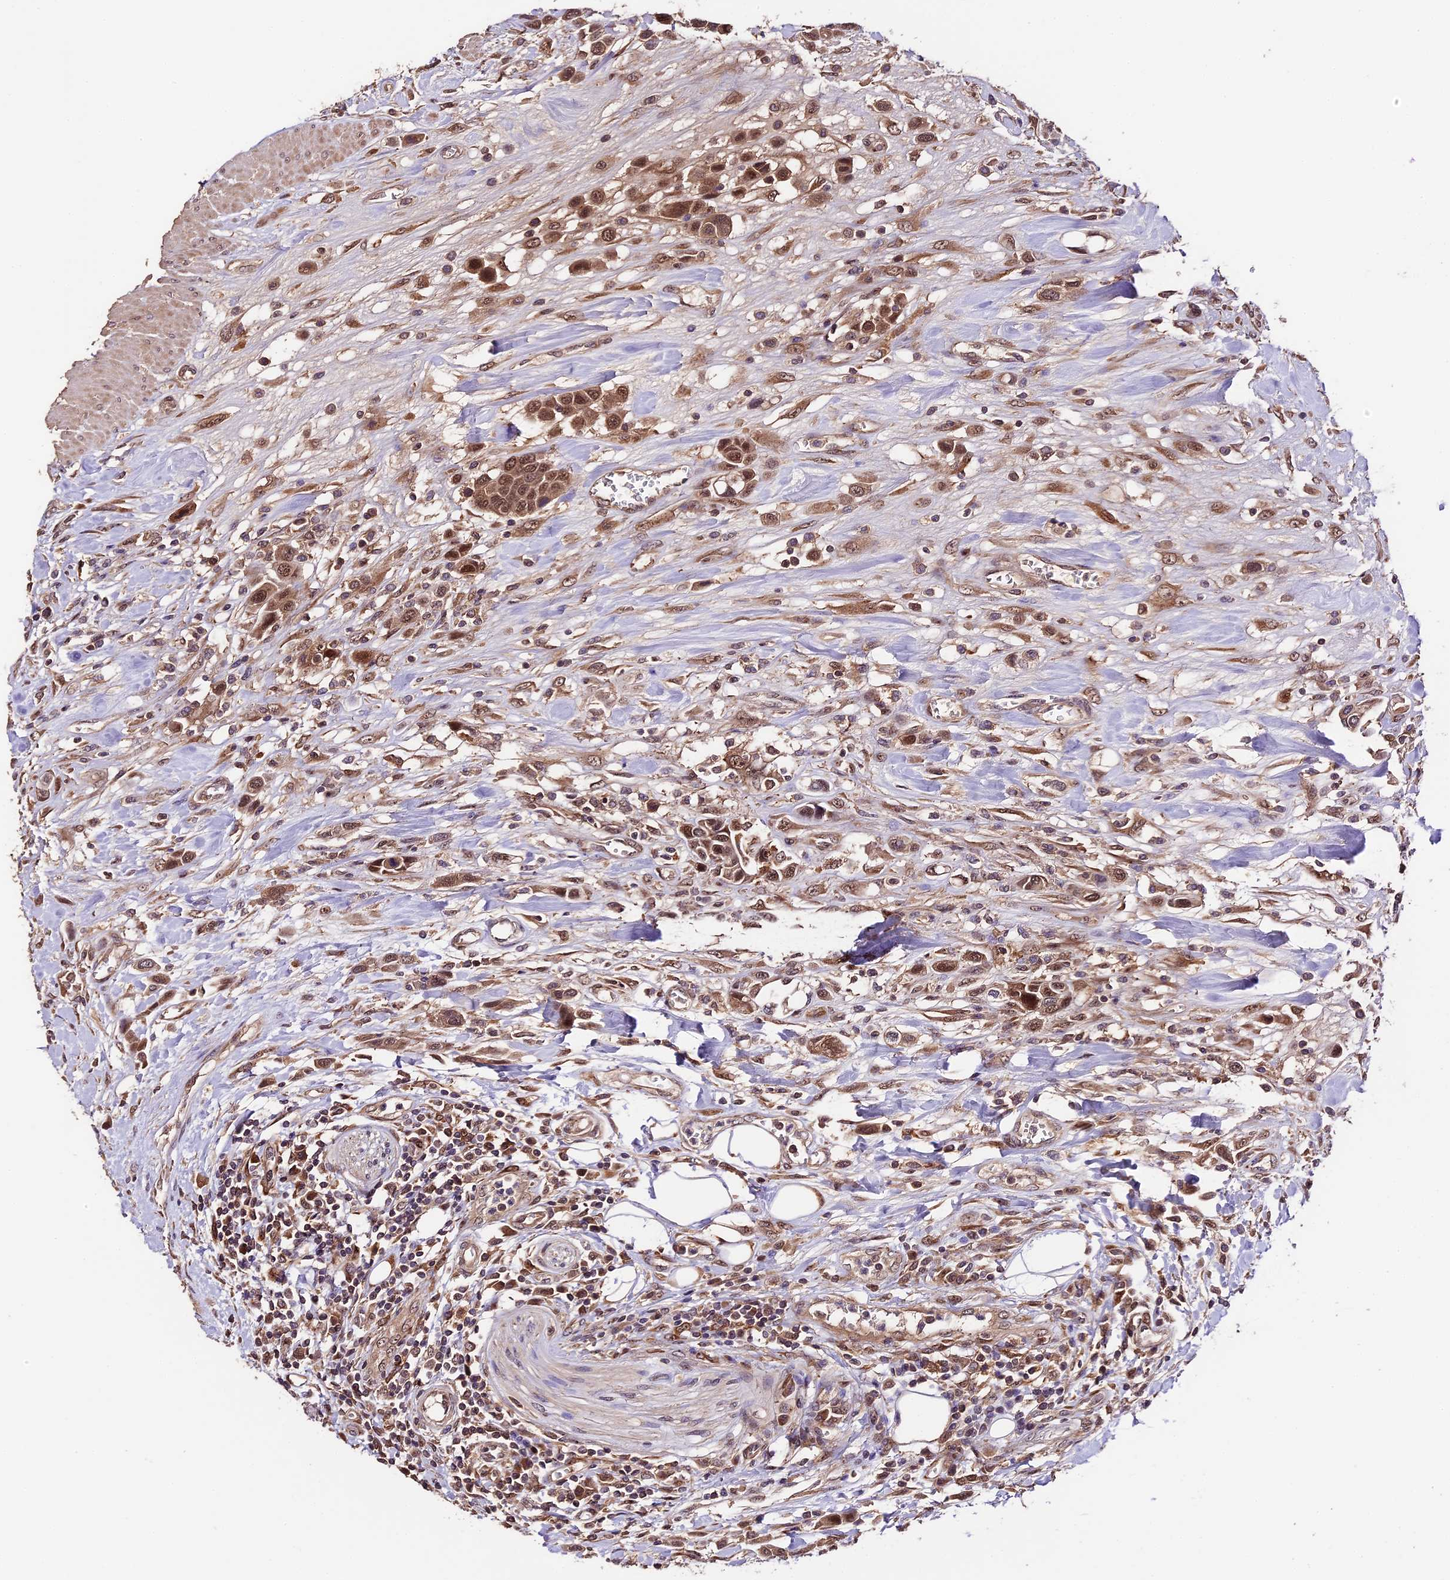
{"staining": {"intensity": "moderate", "quantity": ">75%", "location": "cytoplasmic/membranous,nuclear"}, "tissue": "urothelial cancer", "cell_type": "Tumor cells", "image_type": "cancer", "snomed": [{"axis": "morphology", "description": "Urothelial carcinoma, High grade"}, {"axis": "topography", "description": "Urinary bladder"}], "caption": "Immunohistochemical staining of human urothelial carcinoma (high-grade) shows medium levels of moderate cytoplasmic/membranous and nuclear positivity in approximately >75% of tumor cells.", "gene": "TRMT1", "patient": {"sex": "male", "age": 50}}